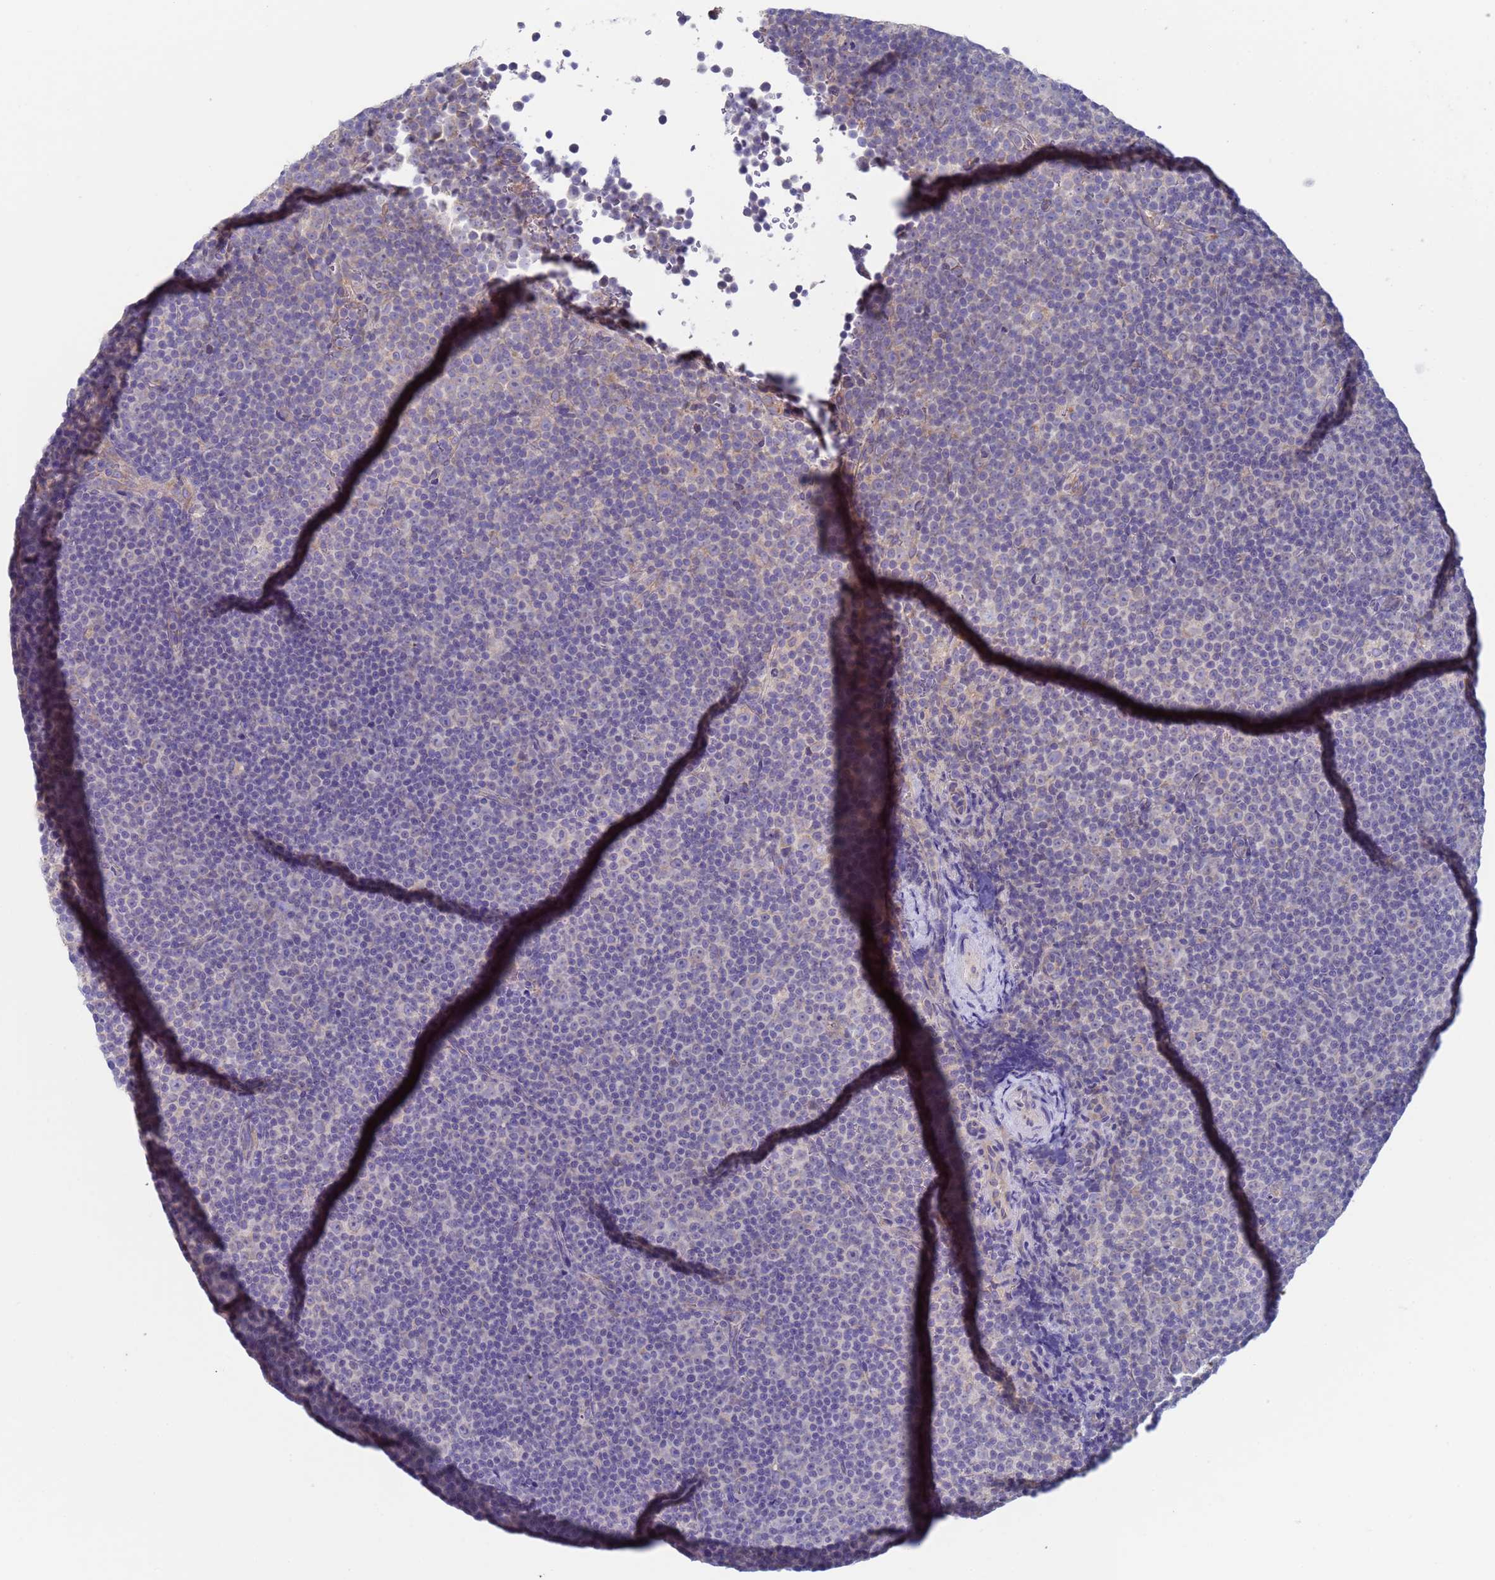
{"staining": {"intensity": "negative", "quantity": "none", "location": "none"}, "tissue": "lymphoma", "cell_type": "Tumor cells", "image_type": "cancer", "snomed": [{"axis": "morphology", "description": "Malignant lymphoma, non-Hodgkin's type, Low grade"}, {"axis": "topography", "description": "Lymph node"}], "caption": "High magnification brightfield microscopy of low-grade malignant lymphoma, non-Hodgkin's type stained with DAB (brown) and counterstained with hematoxylin (blue): tumor cells show no significant staining.", "gene": "PET117", "patient": {"sex": "female", "age": 67}}